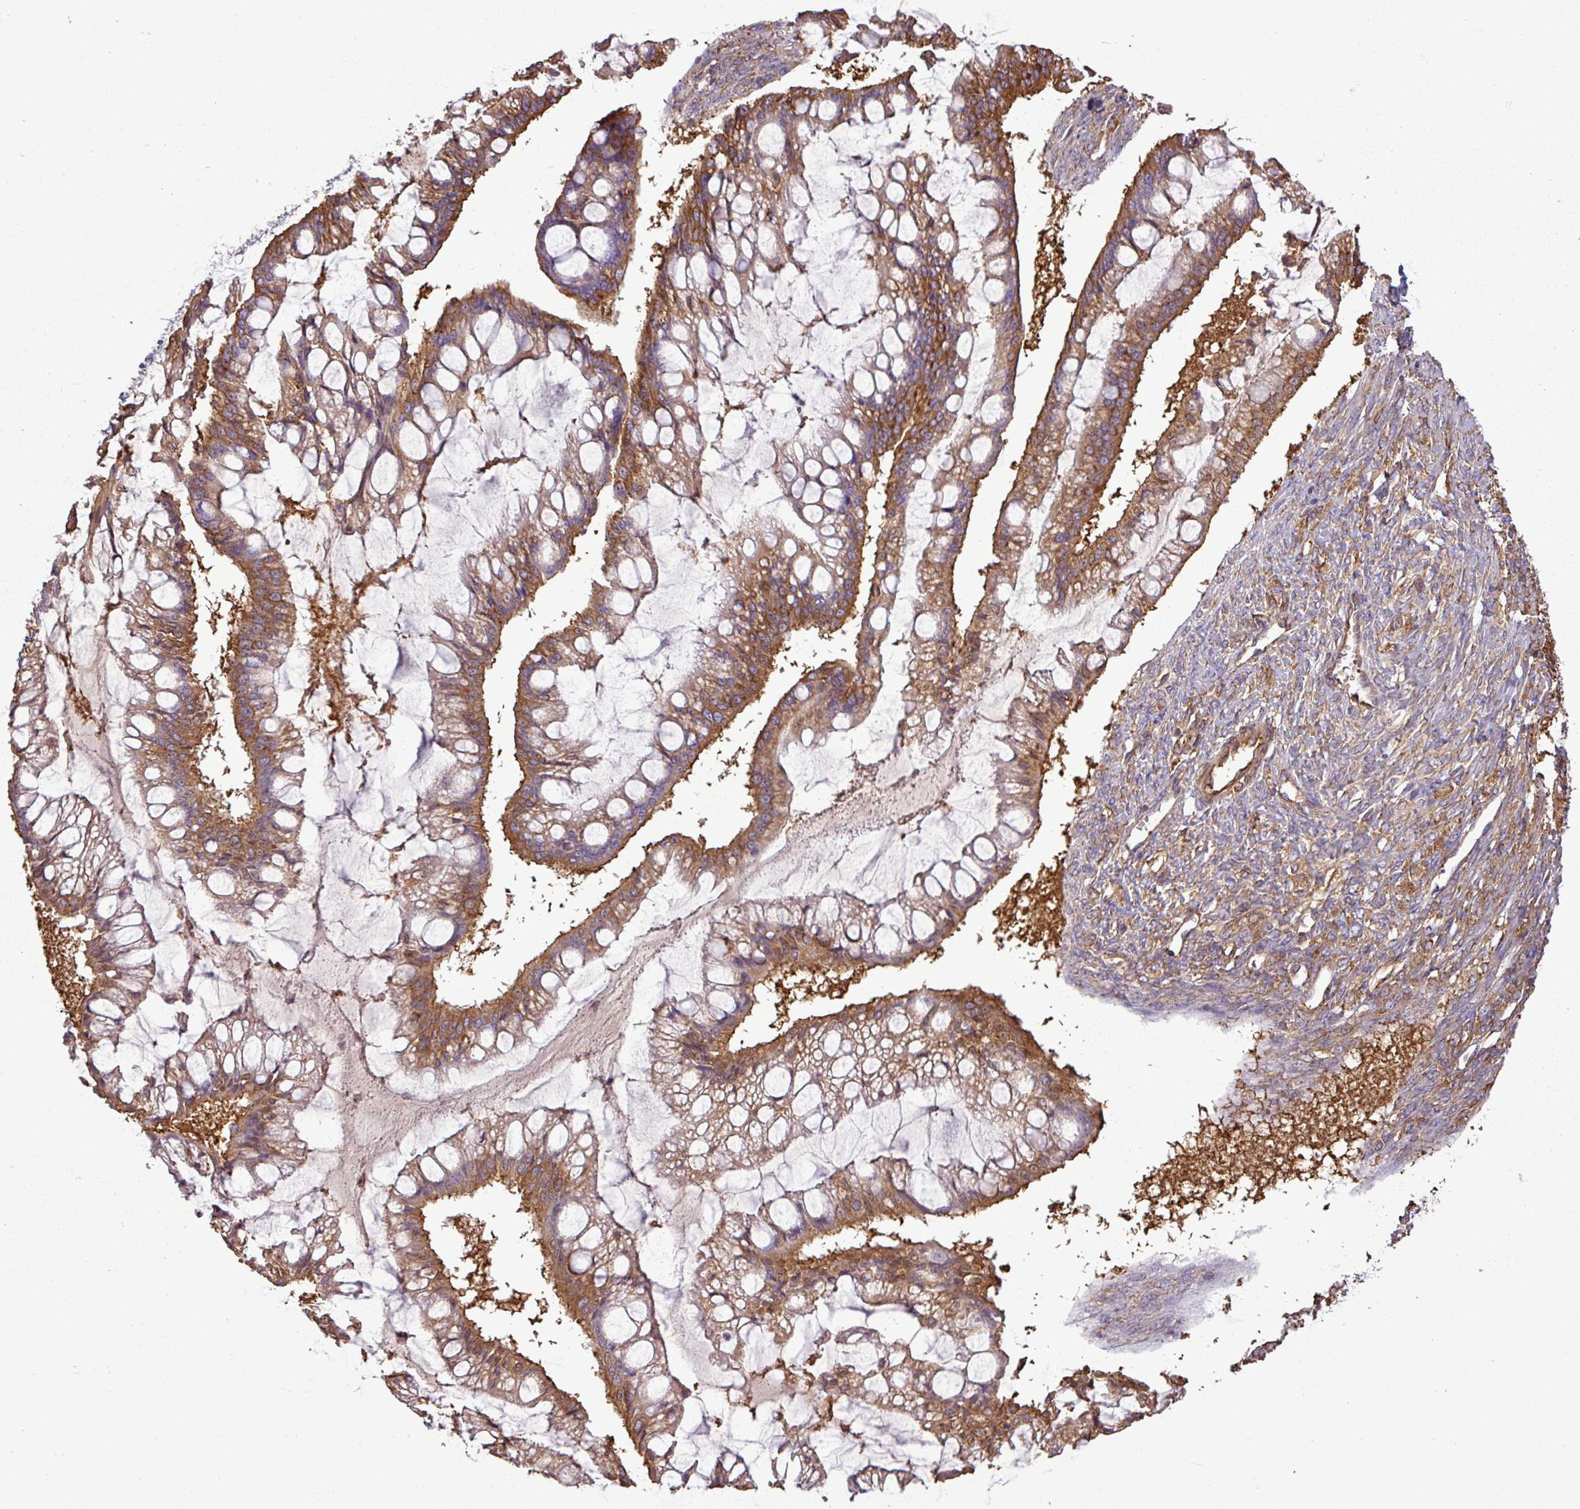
{"staining": {"intensity": "moderate", "quantity": ">75%", "location": "cytoplasmic/membranous"}, "tissue": "ovarian cancer", "cell_type": "Tumor cells", "image_type": "cancer", "snomed": [{"axis": "morphology", "description": "Cystadenocarcinoma, mucinous, NOS"}, {"axis": "topography", "description": "Ovary"}], "caption": "Protein staining of ovarian mucinous cystadenocarcinoma tissue reveals moderate cytoplasmic/membranous expression in about >75% of tumor cells.", "gene": "PACSIN2", "patient": {"sex": "female", "age": 73}}